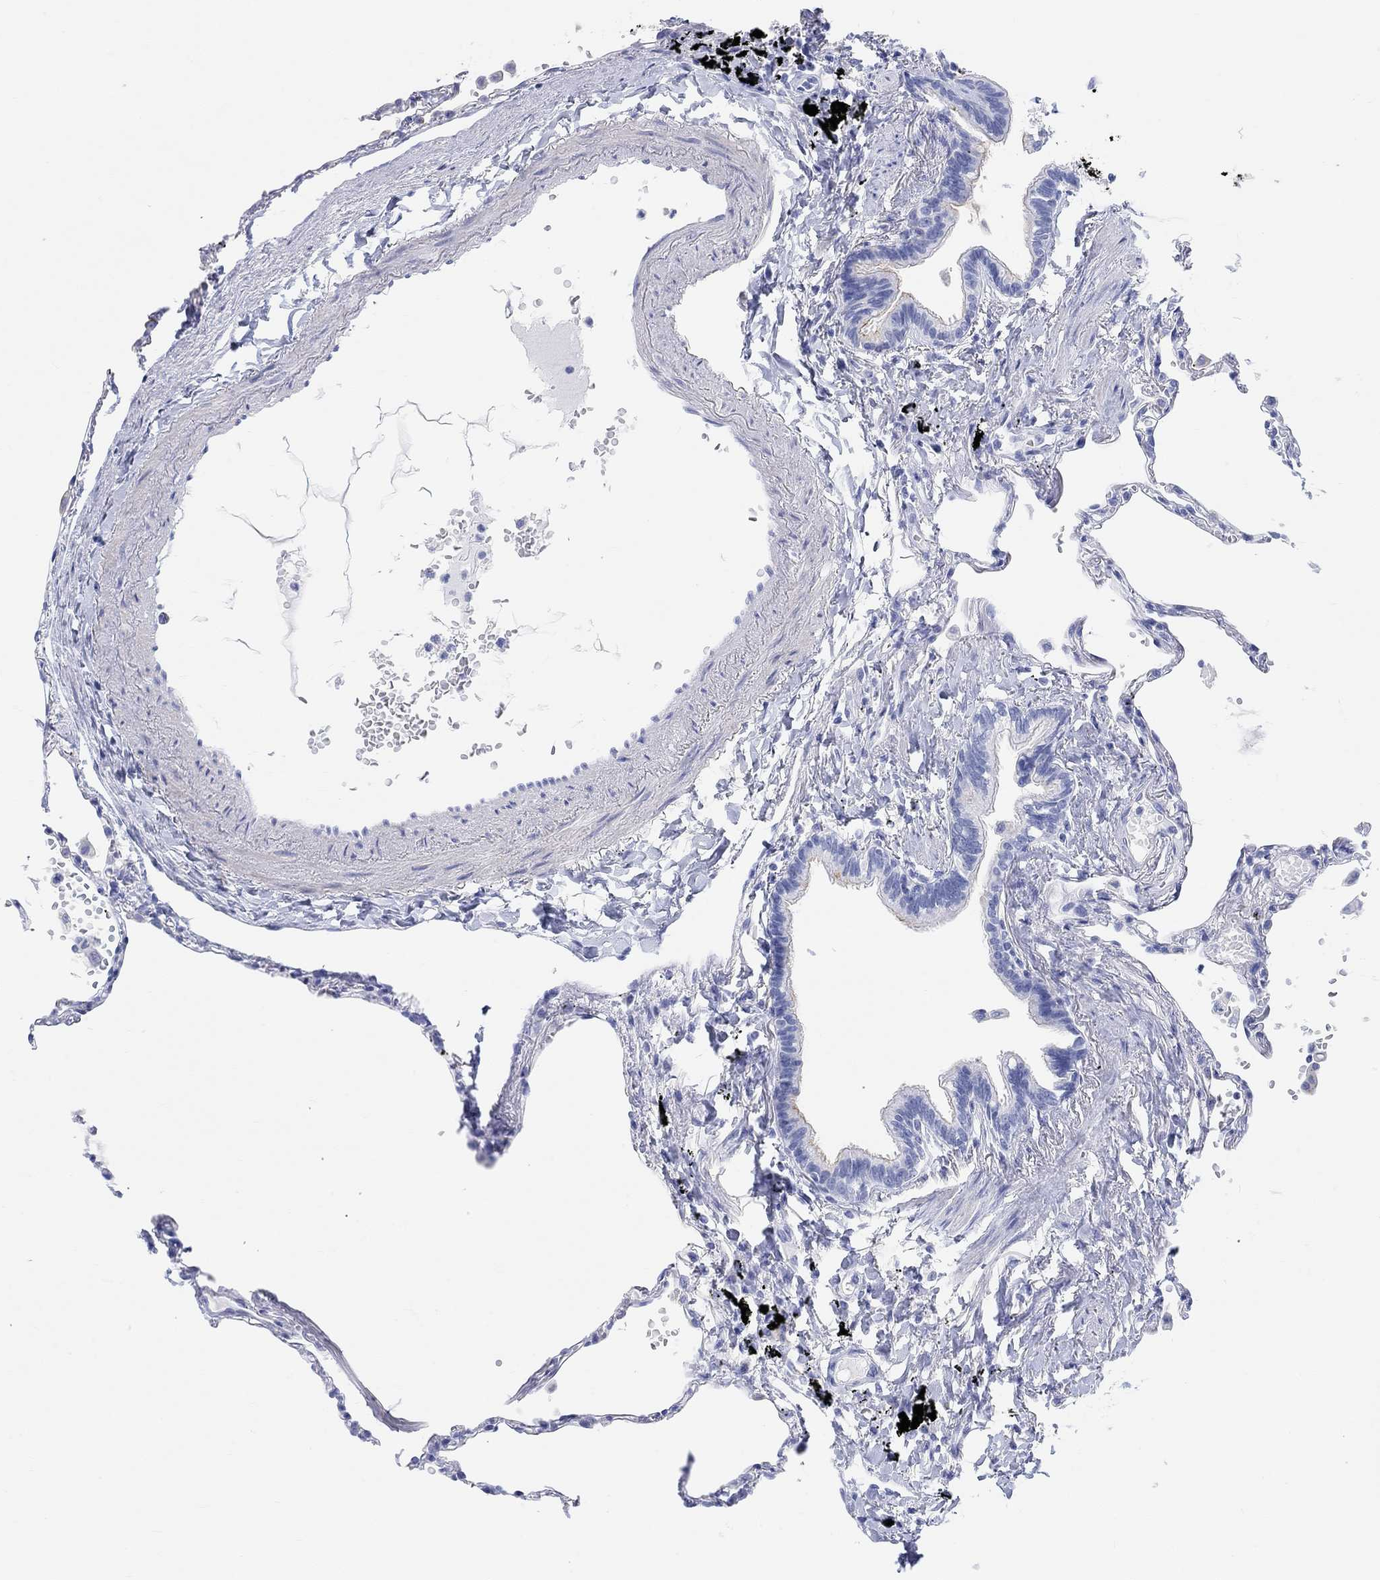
{"staining": {"intensity": "negative", "quantity": "none", "location": "none"}, "tissue": "lung", "cell_type": "Alveolar cells", "image_type": "normal", "snomed": [{"axis": "morphology", "description": "Normal tissue, NOS"}, {"axis": "topography", "description": "Lung"}], "caption": "Immunohistochemistry (IHC) histopathology image of unremarkable human lung stained for a protein (brown), which exhibits no positivity in alveolar cells.", "gene": "XIRP2", "patient": {"sex": "male", "age": 78}}